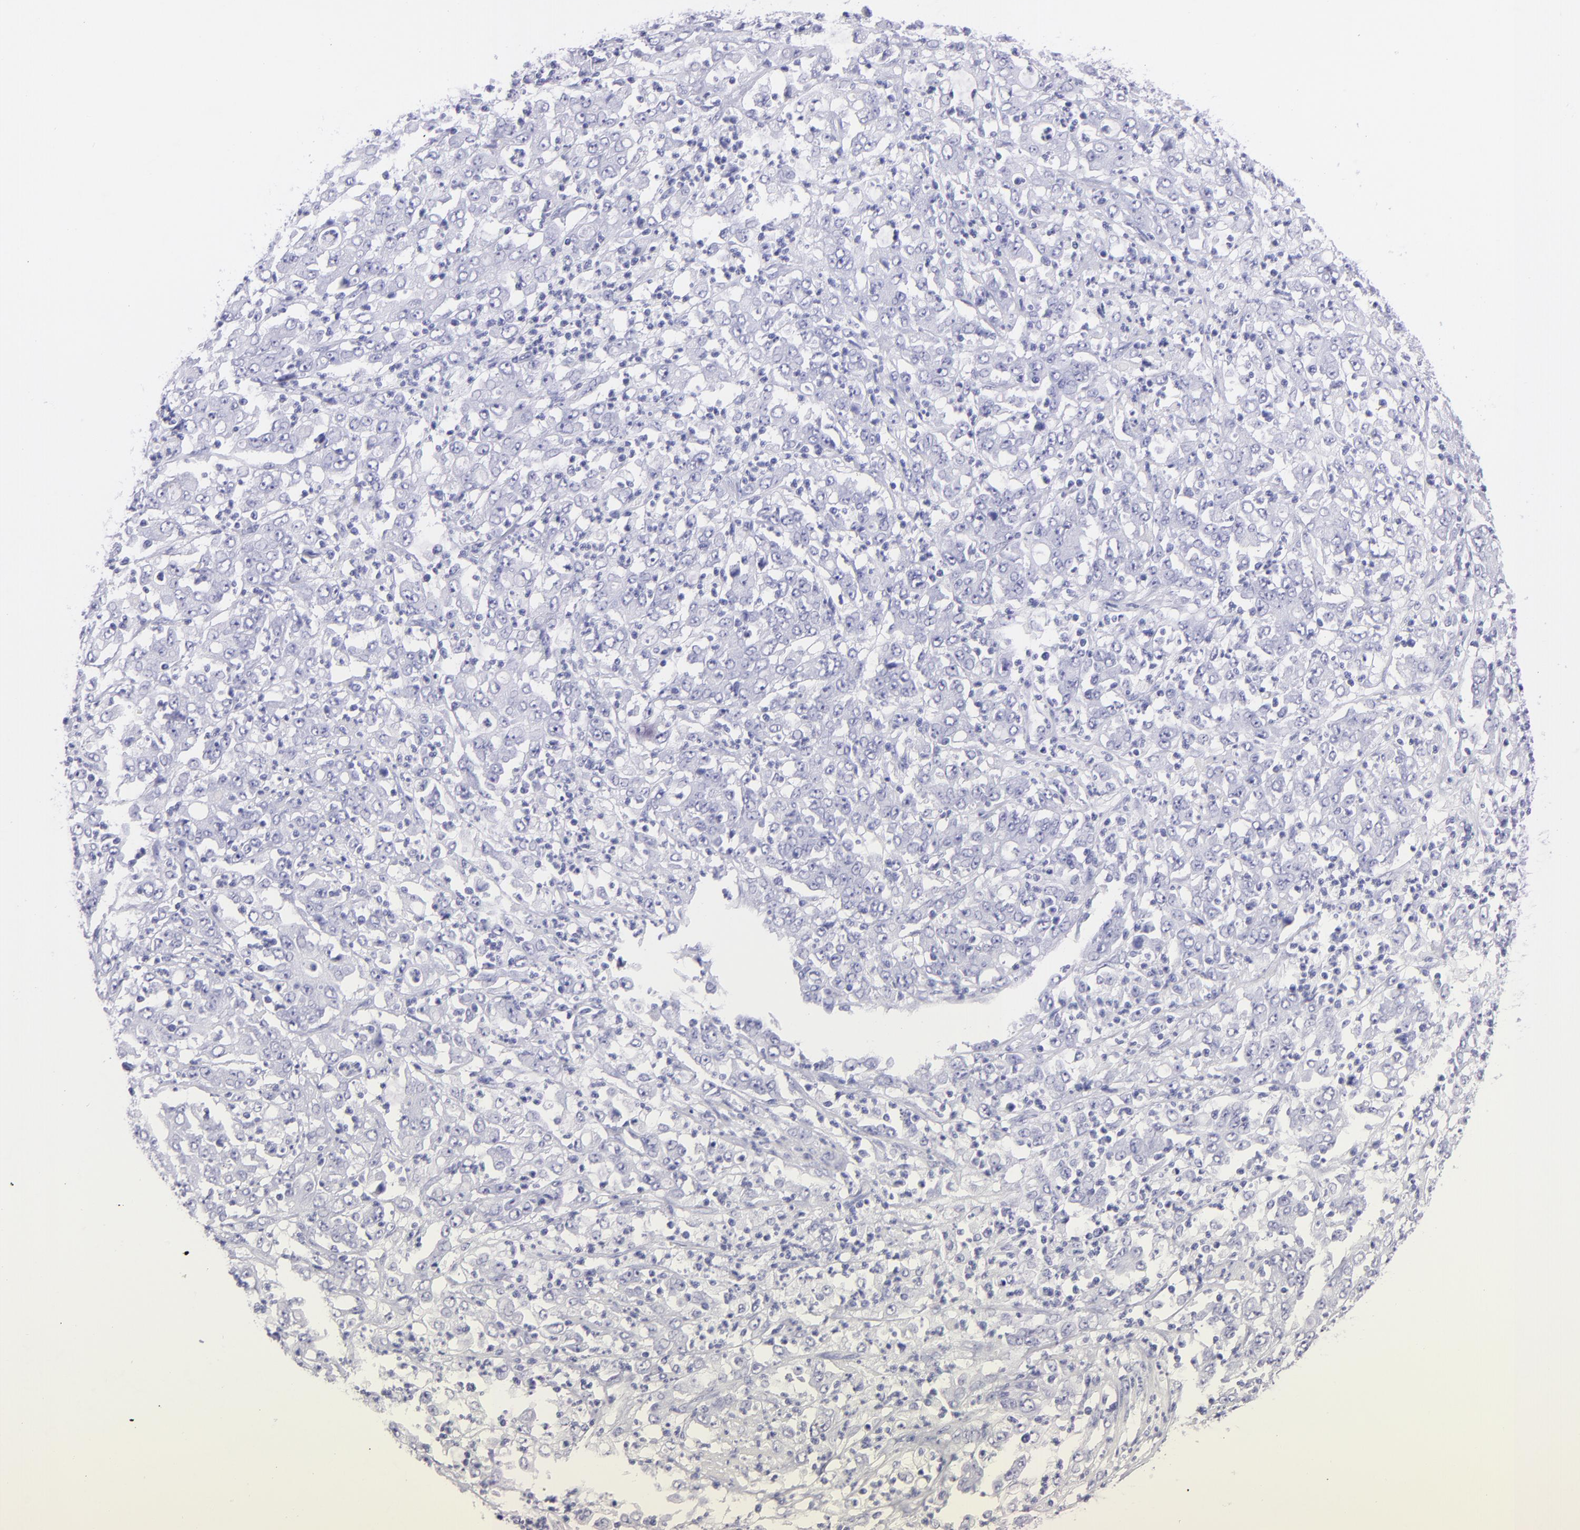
{"staining": {"intensity": "negative", "quantity": "none", "location": "none"}, "tissue": "stomach cancer", "cell_type": "Tumor cells", "image_type": "cancer", "snomed": [{"axis": "morphology", "description": "Adenocarcinoma, NOS"}, {"axis": "topography", "description": "Stomach, lower"}], "caption": "Immunohistochemistry (IHC) micrograph of neoplastic tissue: human stomach cancer stained with DAB (3,3'-diaminobenzidine) displays no significant protein positivity in tumor cells.", "gene": "CNP", "patient": {"sex": "female", "age": 71}}